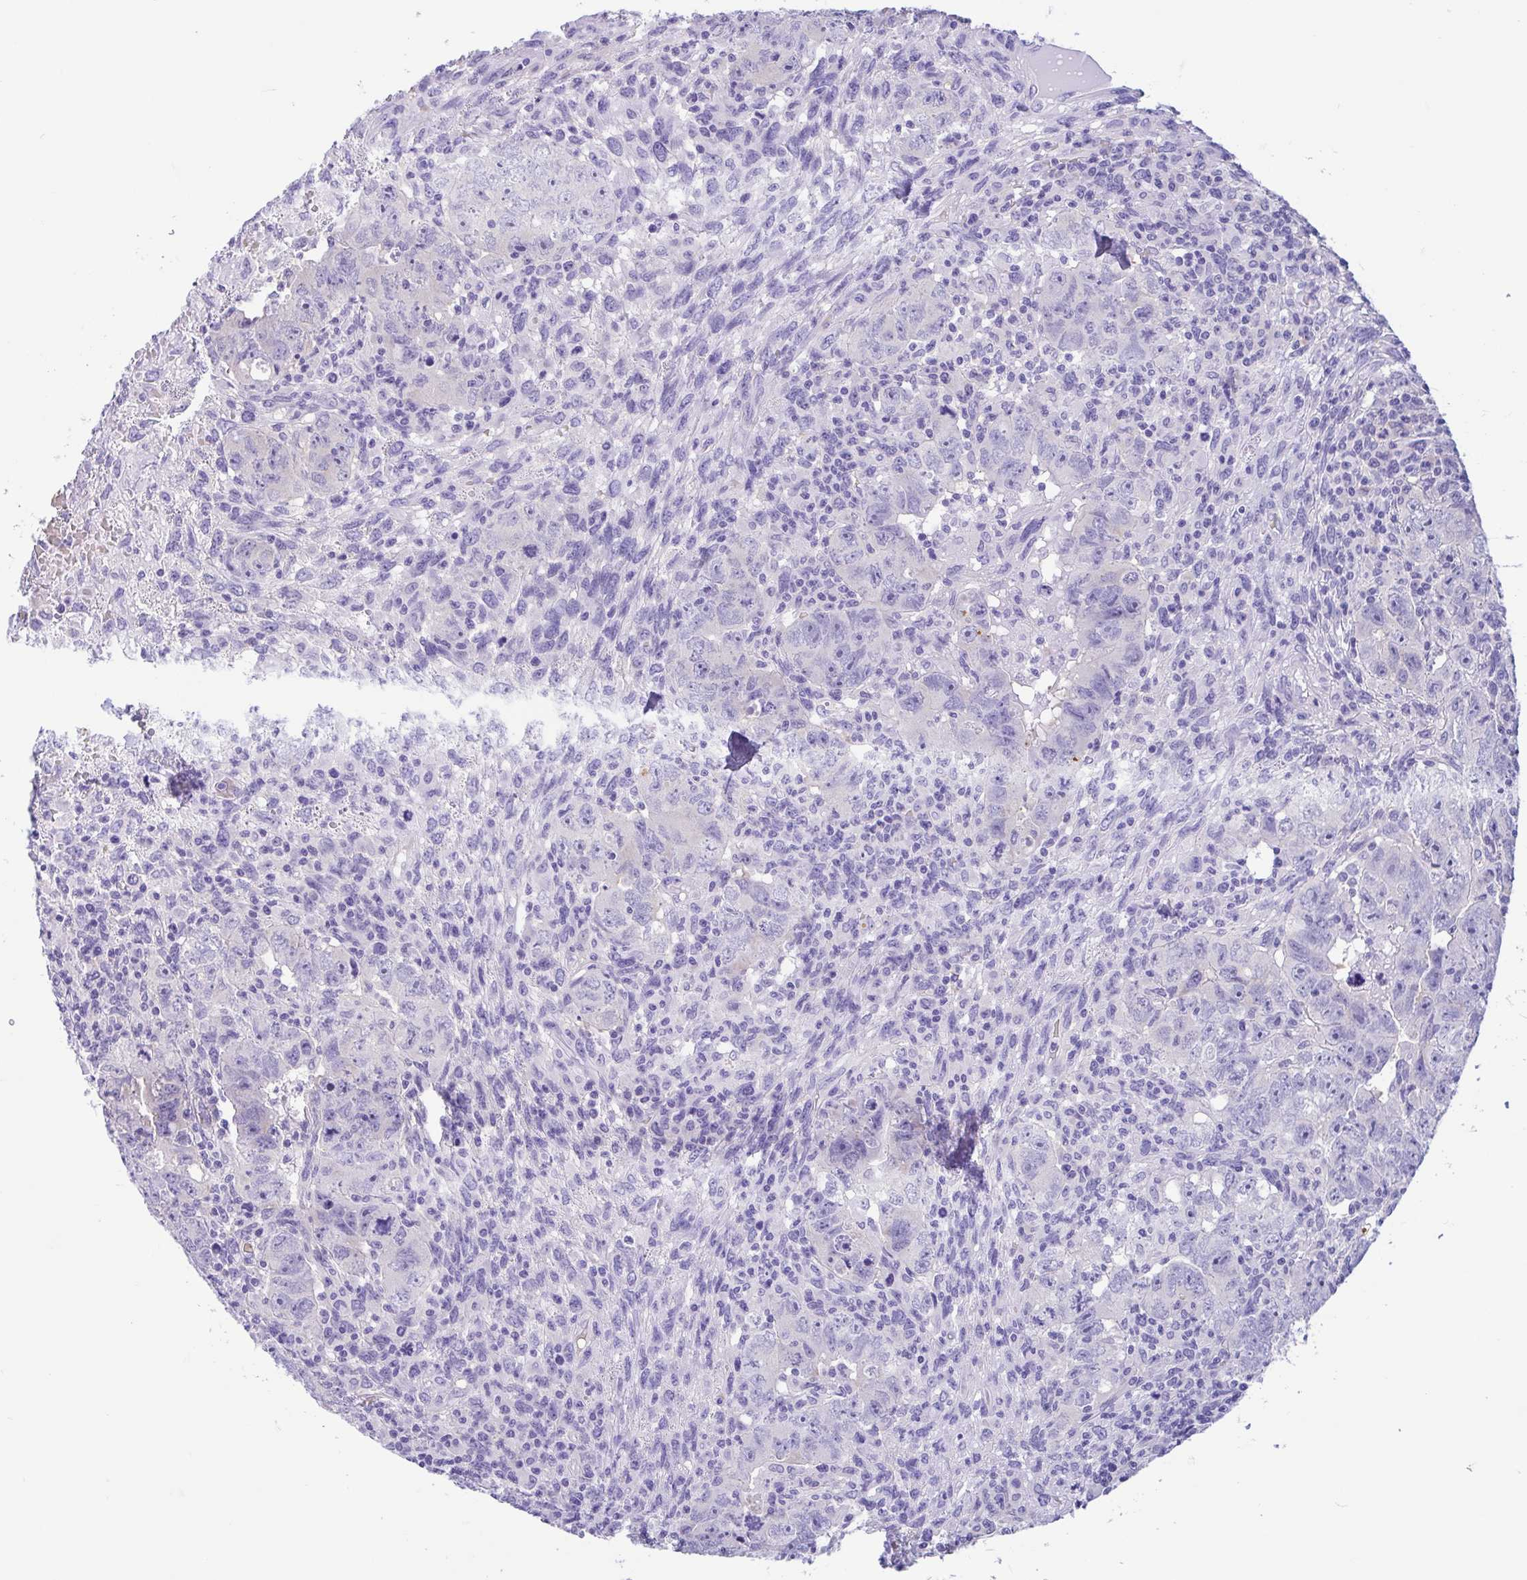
{"staining": {"intensity": "negative", "quantity": "none", "location": "none"}, "tissue": "testis cancer", "cell_type": "Tumor cells", "image_type": "cancer", "snomed": [{"axis": "morphology", "description": "Carcinoma, Embryonal, NOS"}, {"axis": "topography", "description": "Testis"}], "caption": "This is an immunohistochemistry (IHC) image of testis cancer (embryonal carcinoma). There is no expression in tumor cells.", "gene": "TMEM79", "patient": {"sex": "male", "age": 24}}